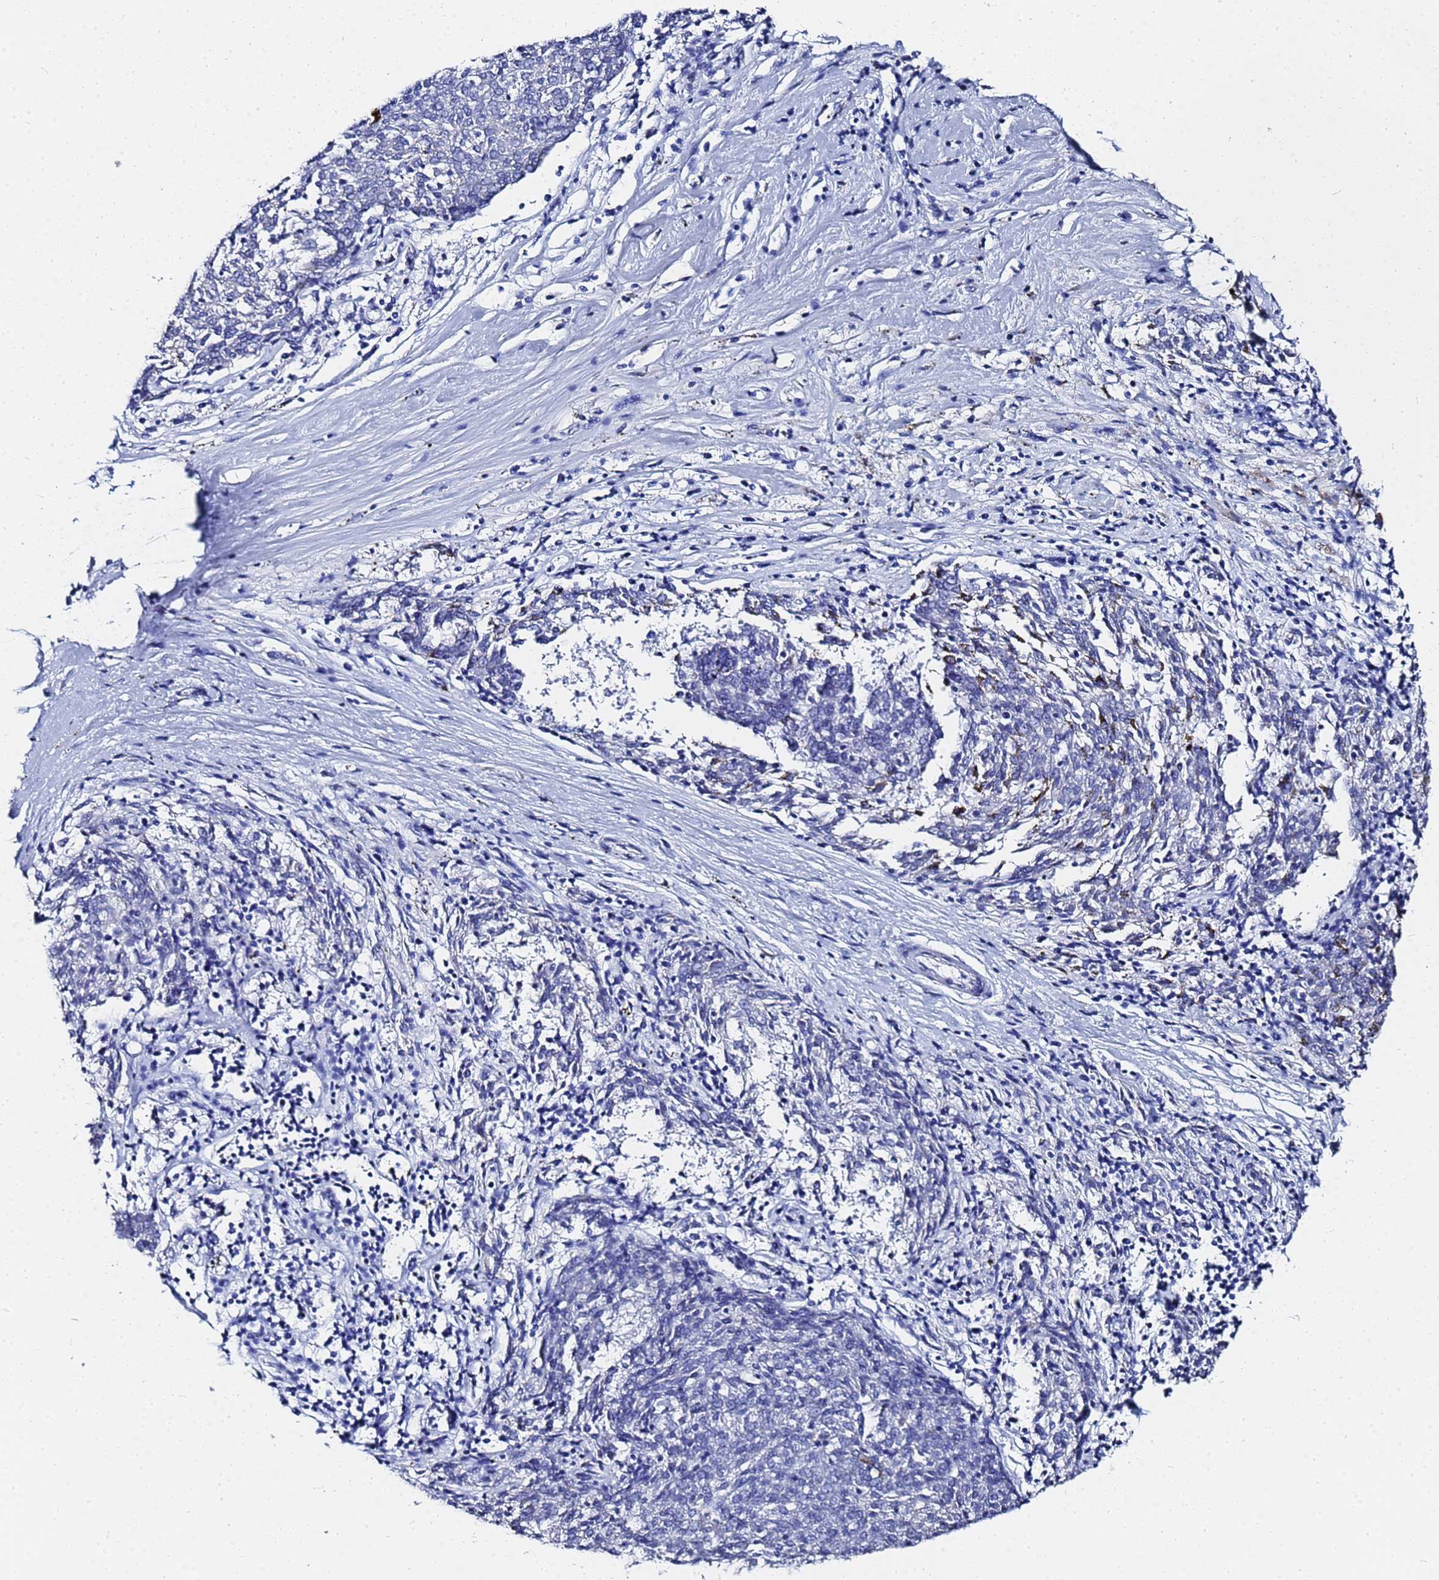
{"staining": {"intensity": "negative", "quantity": "none", "location": "none"}, "tissue": "melanoma", "cell_type": "Tumor cells", "image_type": "cancer", "snomed": [{"axis": "morphology", "description": "Malignant melanoma, NOS"}, {"axis": "topography", "description": "Skin"}], "caption": "Immunohistochemistry (IHC) micrograph of neoplastic tissue: malignant melanoma stained with DAB displays no significant protein positivity in tumor cells. (Stains: DAB (3,3'-diaminobenzidine) immunohistochemistry with hematoxylin counter stain, Microscopy: brightfield microscopy at high magnification).", "gene": "GGT1", "patient": {"sex": "female", "age": 72}}